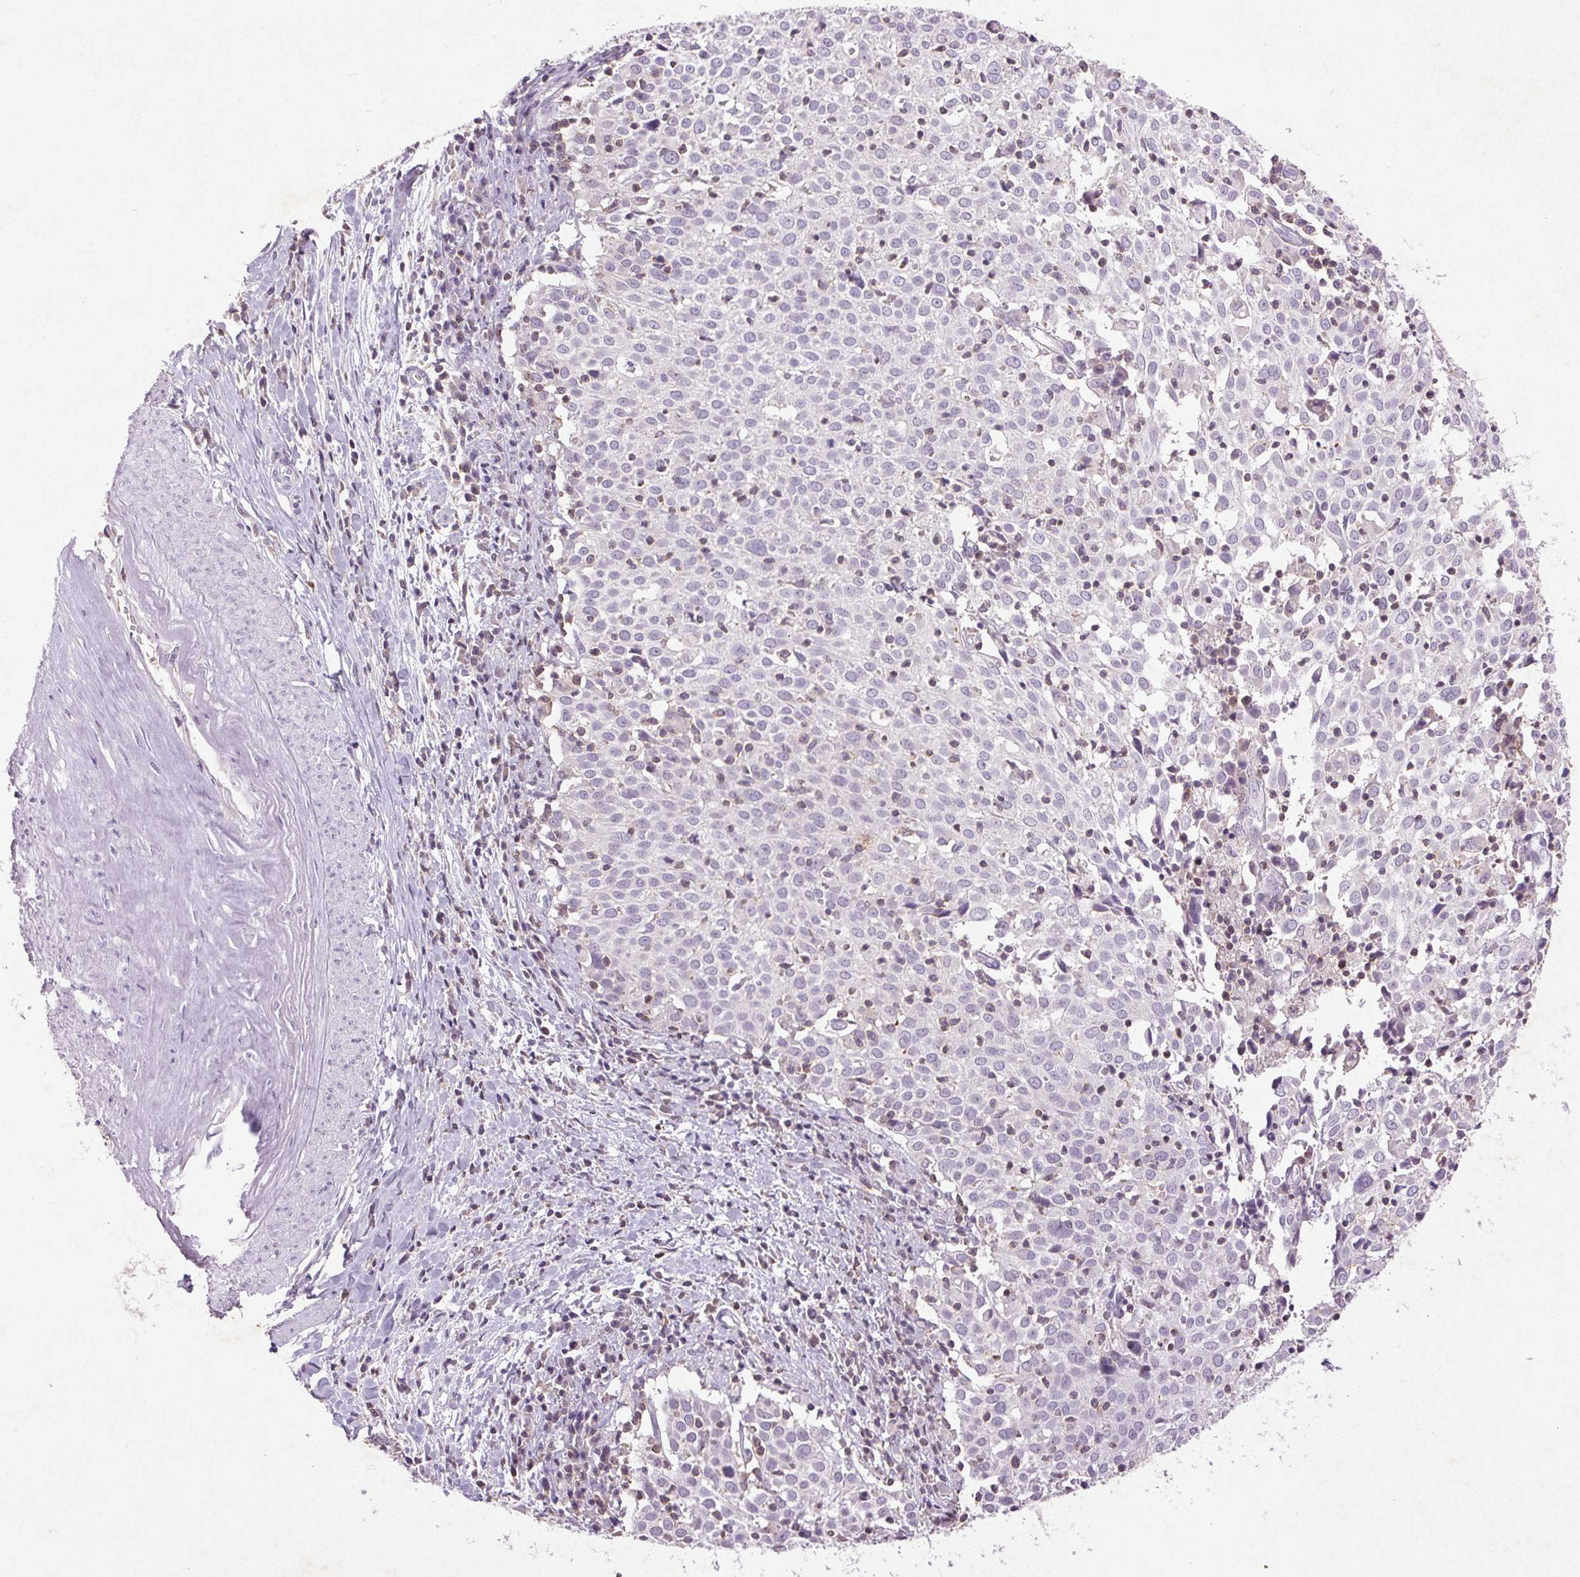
{"staining": {"intensity": "negative", "quantity": "none", "location": "none"}, "tissue": "cervical cancer", "cell_type": "Tumor cells", "image_type": "cancer", "snomed": [{"axis": "morphology", "description": "Squamous cell carcinoma, NOS"}, {"axis": "topography", "description": "Cervix"}], "caption": "Tumor cells are negative for protein expression in human cervical cancer (squamous cell carcinoma).", "gene": "FNDC7", "patient": {"sex": "female", "age": 39}}